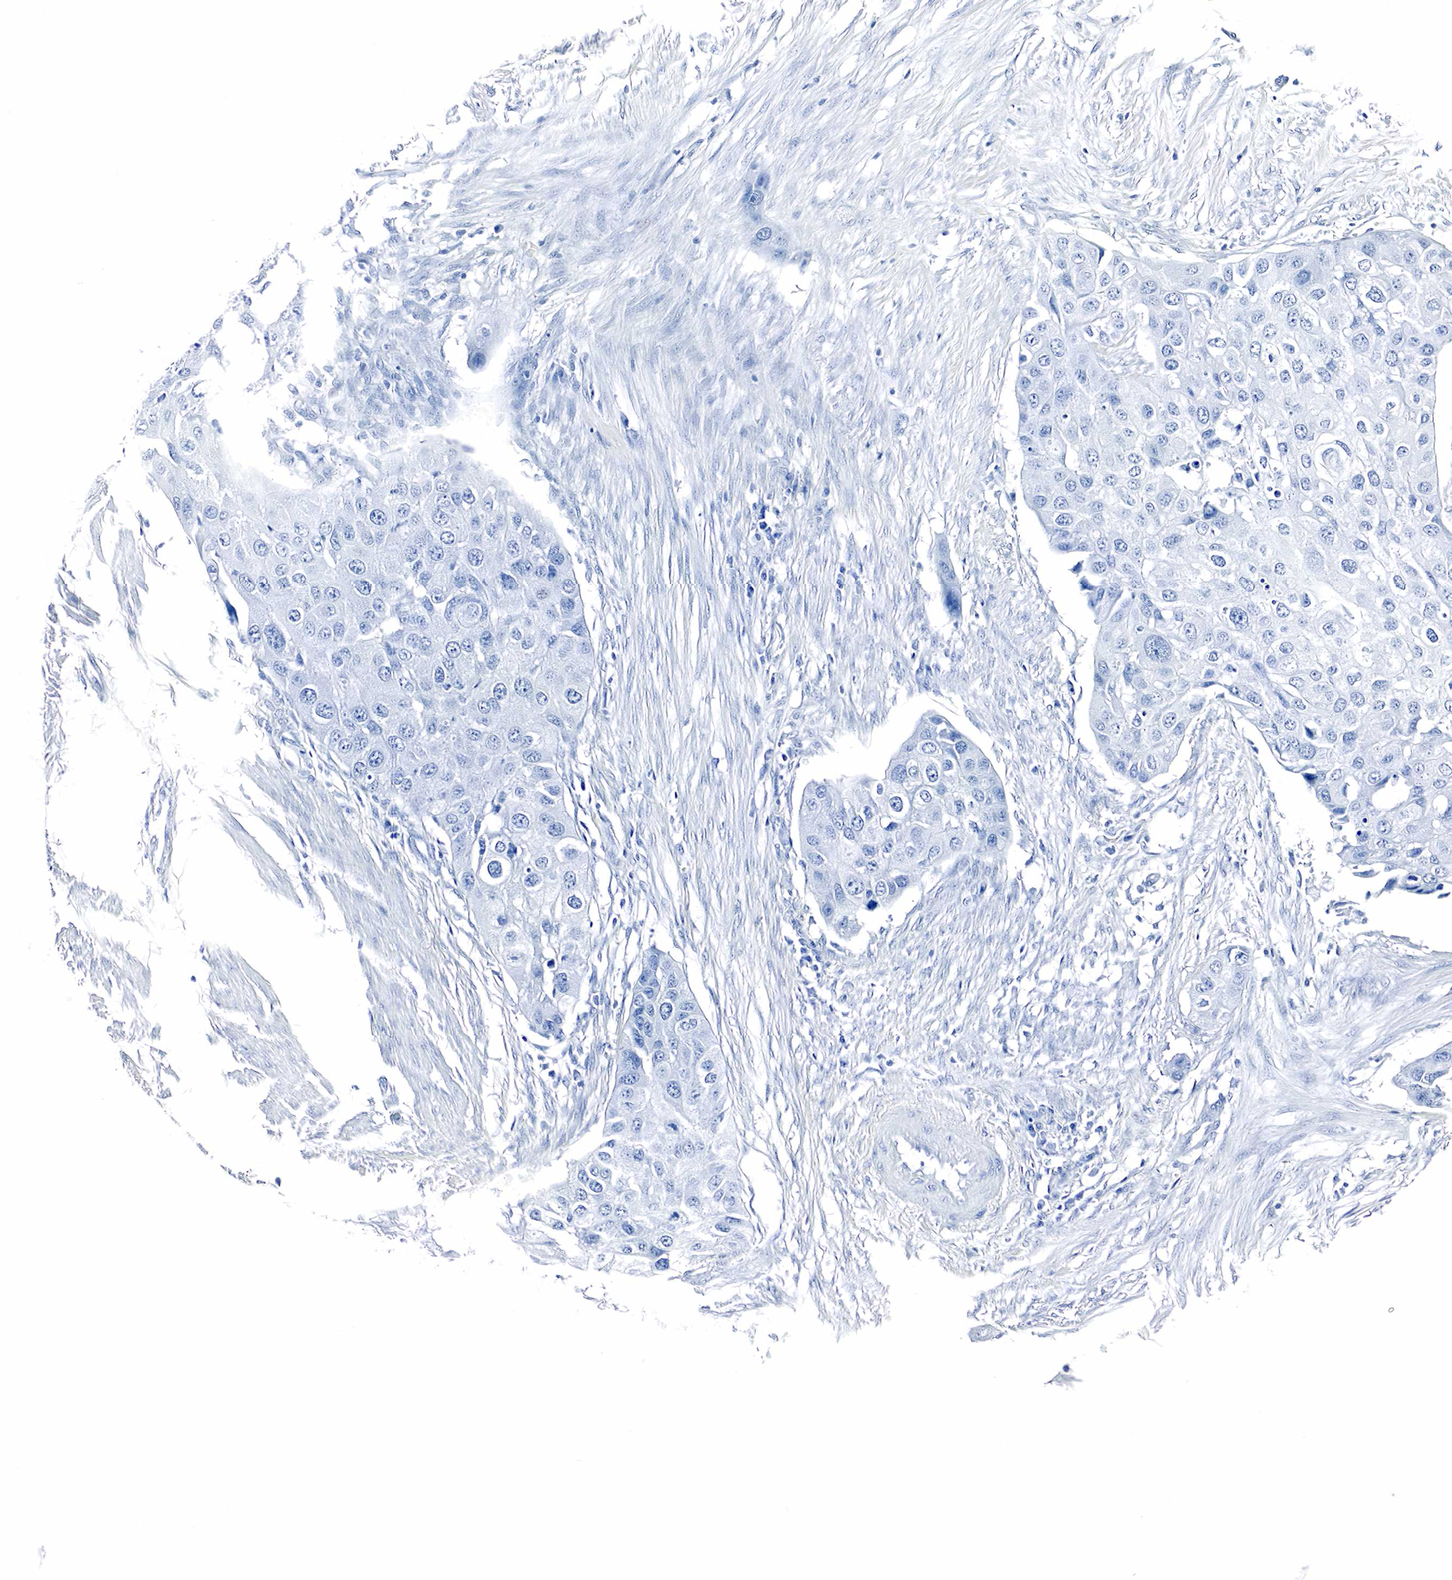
{"staining": {"intensity": "negative", "quantity": "none", "location": "none"}, "tissue": "urothelial cancer", "cell_type": "Tumor cells", "image_type": "cancer", "snomed": [{"axis": "morphology", "description": "Urothelial carcinoma, High grade"}, {"axis": "topography", "description": "Urinary bladder"}], "caption": "This is a photomicrograph of immunohistochemistry staining of urothelial carcinoma (high-grade), which shows no staining in tumor cells.", "gene": "GAST", "patient": {"sex": "male", "age": 55}}